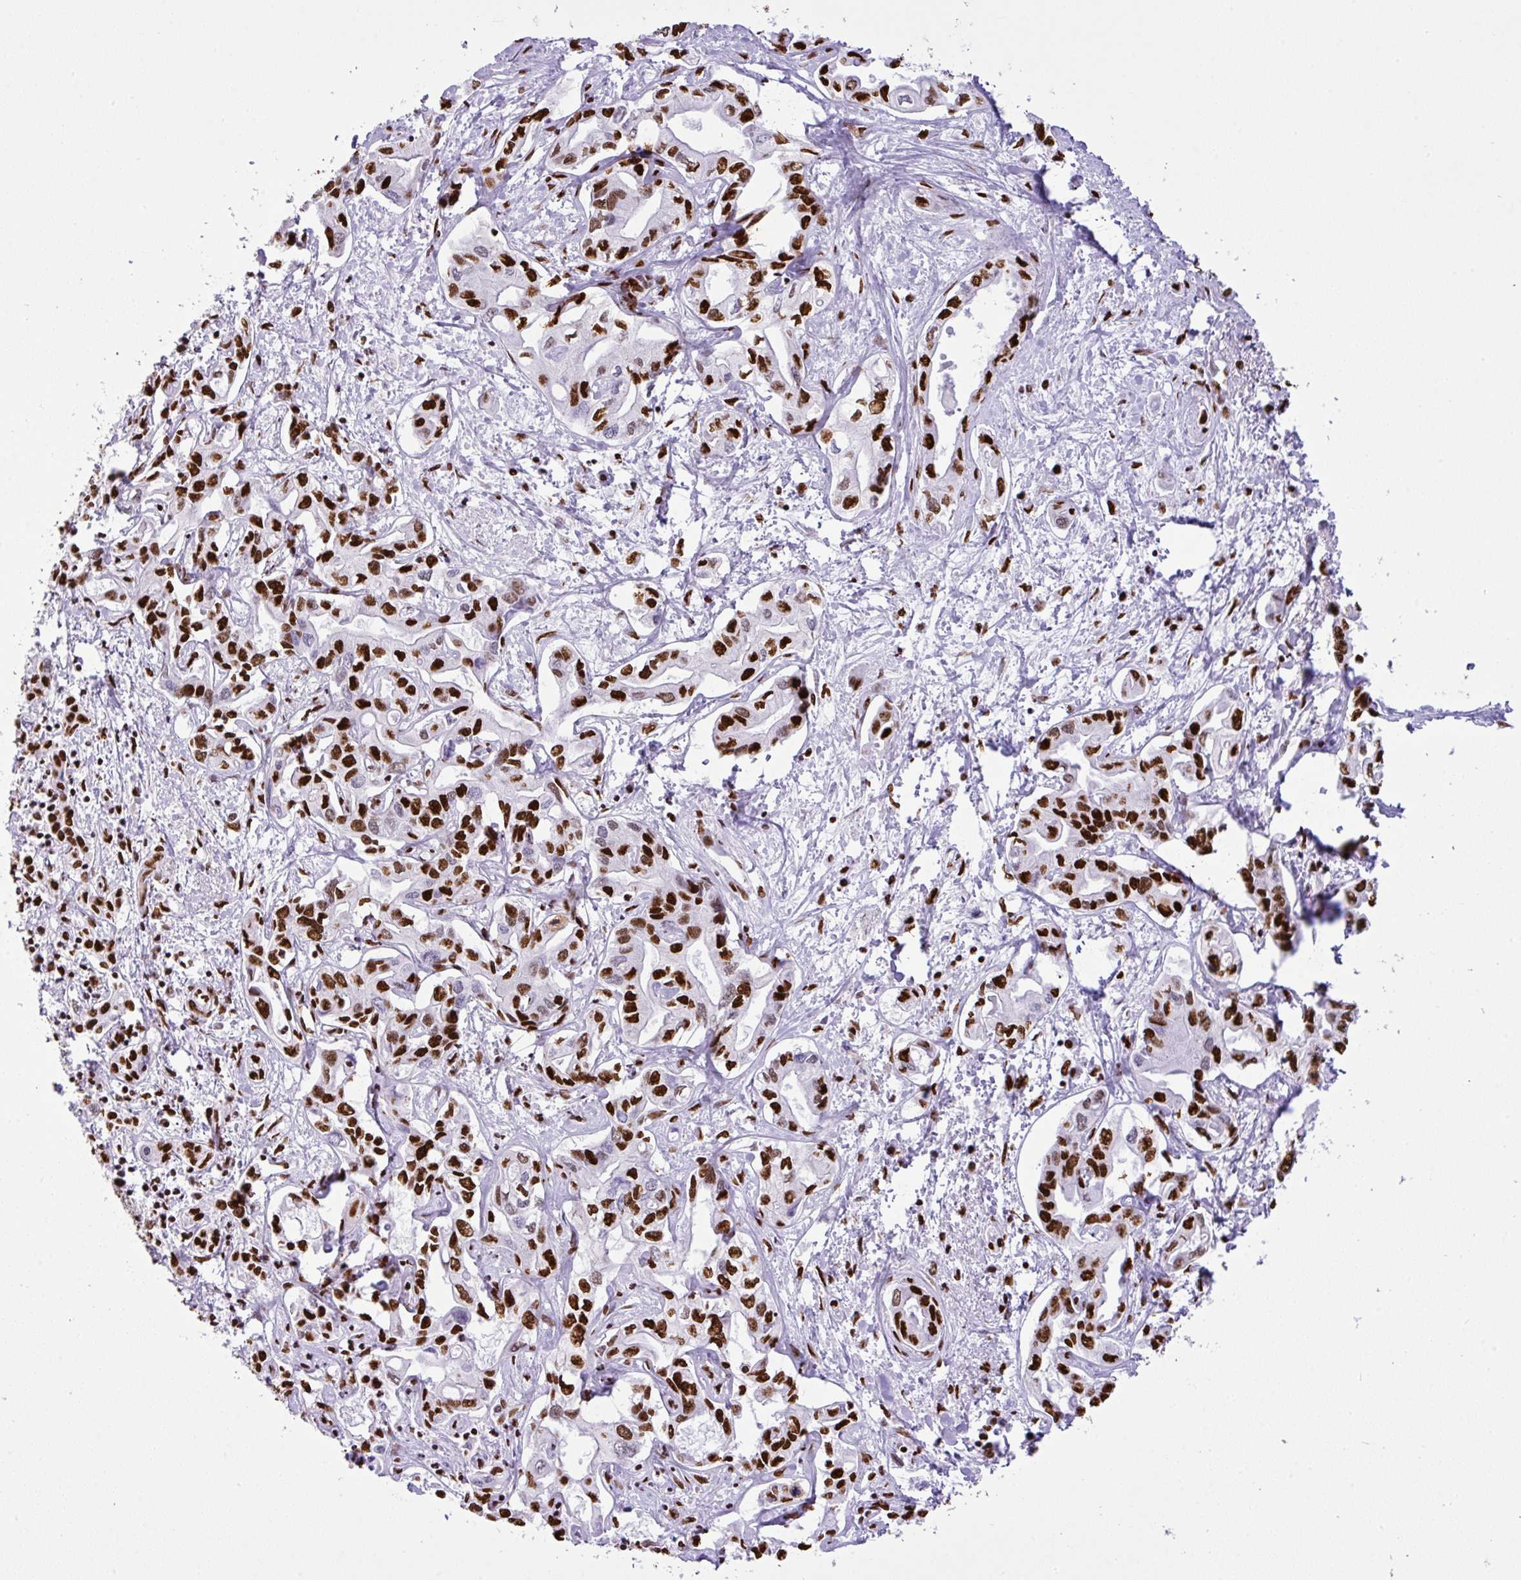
{"staining": {"intensity": "strong", "quantity": ">75%", "location": "nuclear"}, "tissue": "liver cancer", "cell_type": "Tumor cells", "image_type": "cancer", "snomed": [{"axis": "morphology", "description": "Cholangiocarcinoma"}, {"axis": "topography", "description": "Liver"}], "caption": "High-magnification brightfield microscopy of cholangiocarcinoma (liver) stained with DAB (brown) and counterstained with hematoxylin (blue). tumor cells exhibit strong nuclear staining is appreciated in approximately>75% of cells.", "gene": "RARG", "patient": {"sex": "female", "age": 64}}